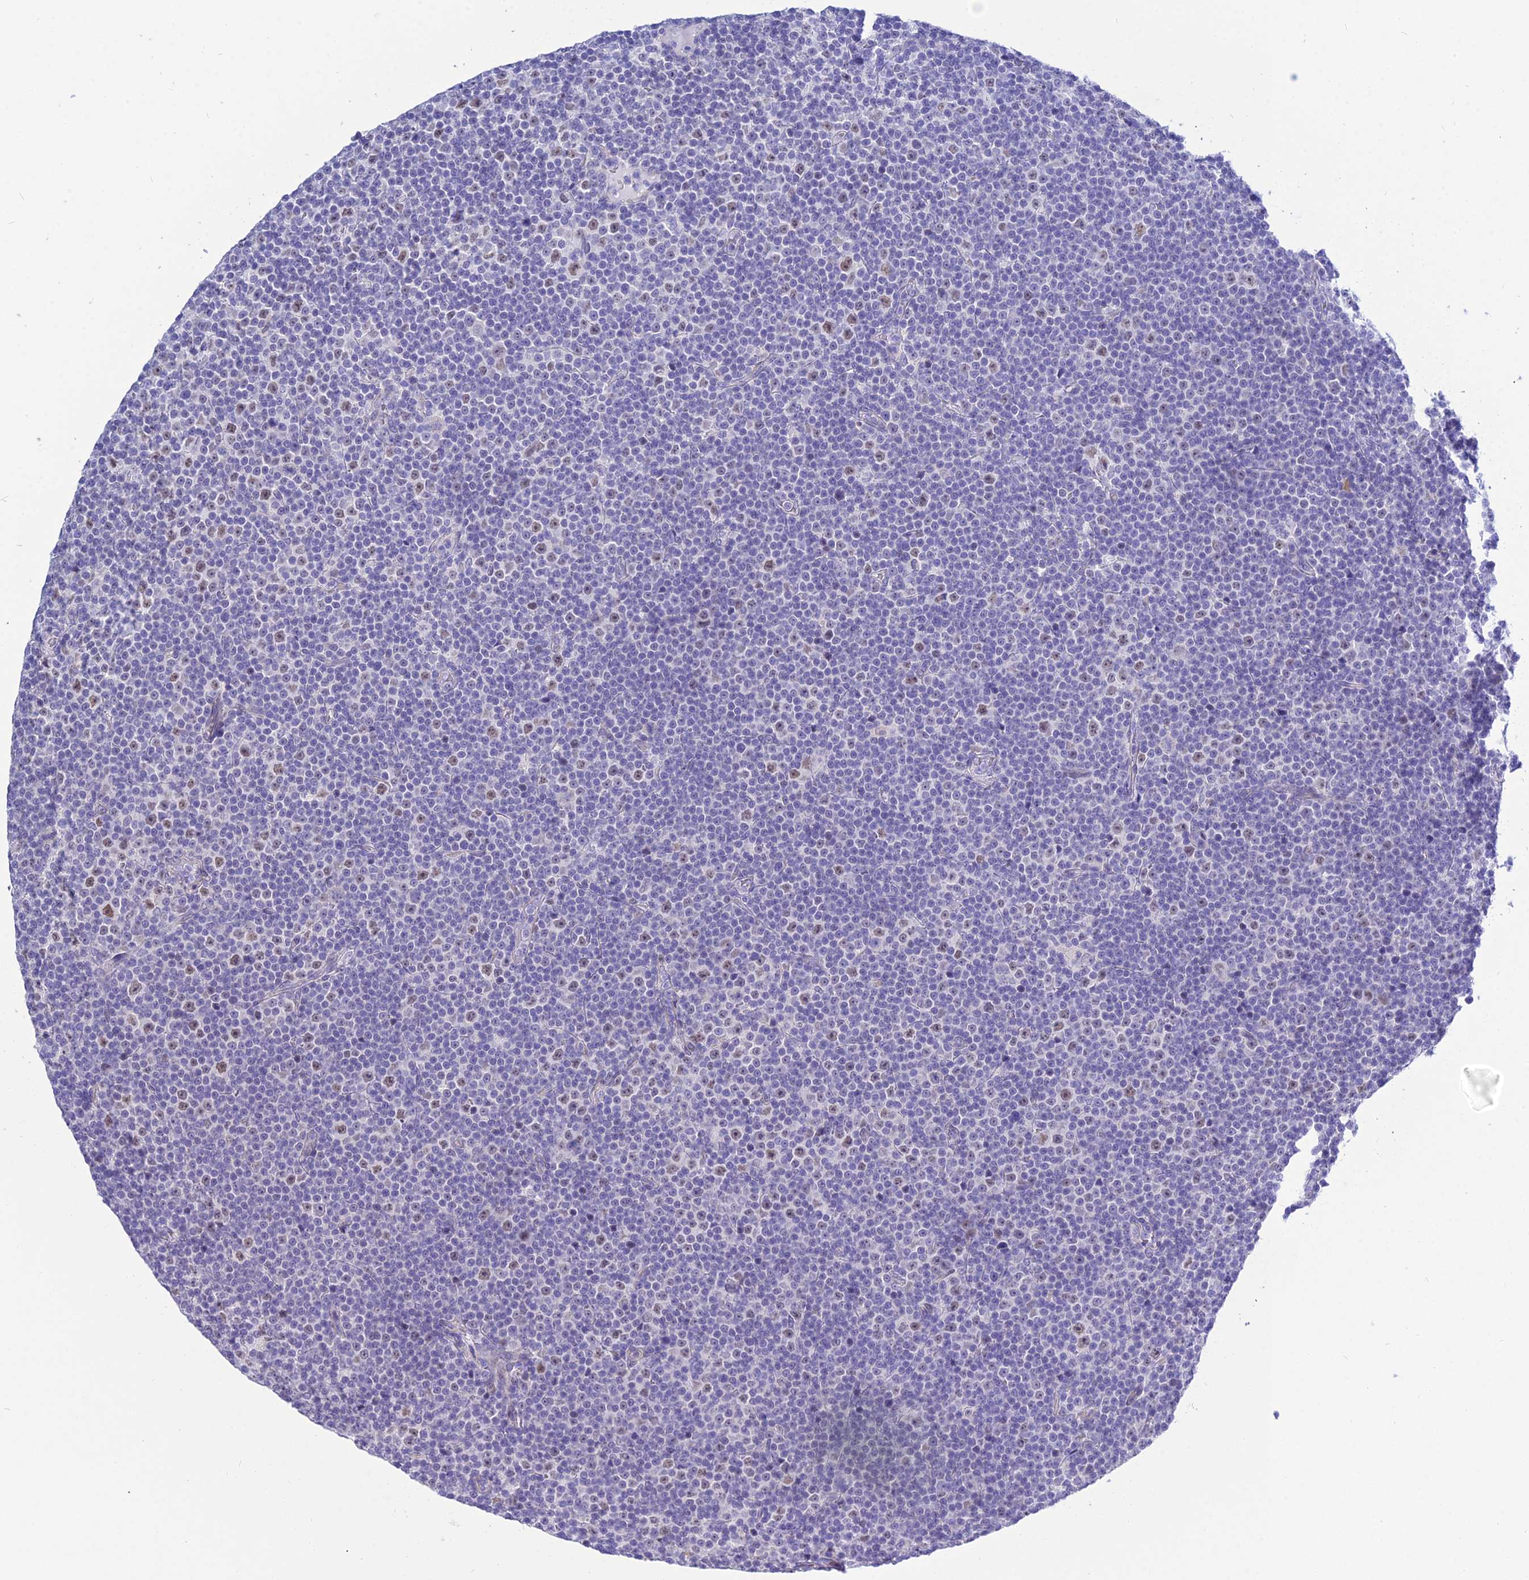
{"staining": {"intensity": "moderate", "quantity": "<25%", "location": "nuclear"}, "tissue": "lymphoma", "cell_type": "Tumor cells", "image_type": "cancer", "snomed": [{"axis": "morphology", "description": "Malignant lymphoma, non-Hodgkin's type, Low grade"}, {"axis": "topography", "description": "Lymph node"}], "caption": "Lymphoma stained for a protein (brown) displays moderate nuclear positive staining in about <25% of tumor cells.", "gene": "DEFB107A", "patient": {"sex": "female", "age": 67}}